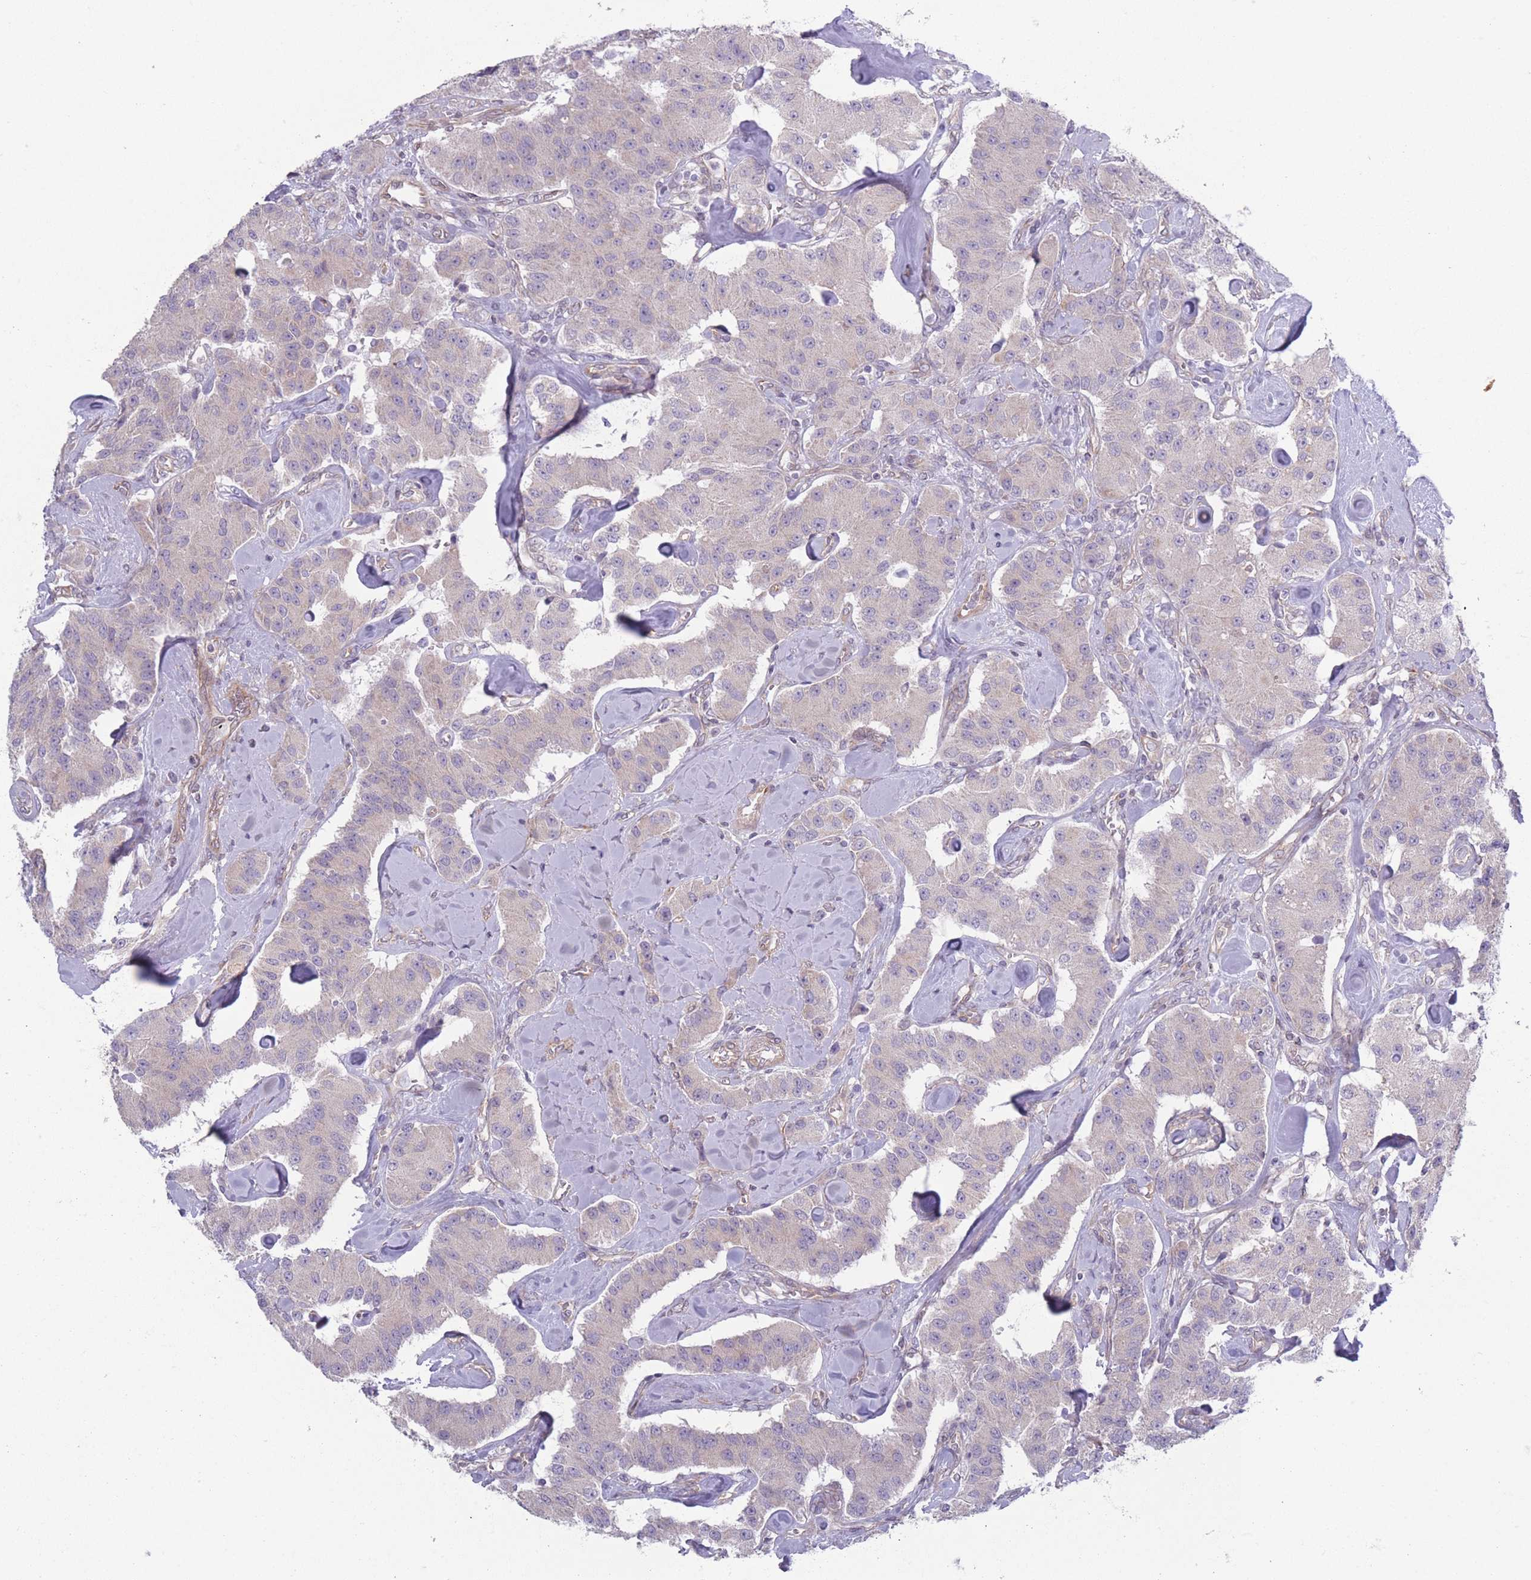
{"staining": {"intensity": "negative", "quantity": "none", "location": "none"}, "tissue": "carcinoid", "cell_type": "Tumor cells", "image_type": "cancer", "snomed": [{"axis": "morphology", "description": "Carcinoid, malignant, NOS"}, {"axis": "topography", "description": "Pancreas"}], "caption": "A high-resolution photomicrograph shows IHC staining of carcinoid, which reveals no significant expression in tumor cells.", "gene": "VRK2", "patient": {"sex": "male", "age": 41}}